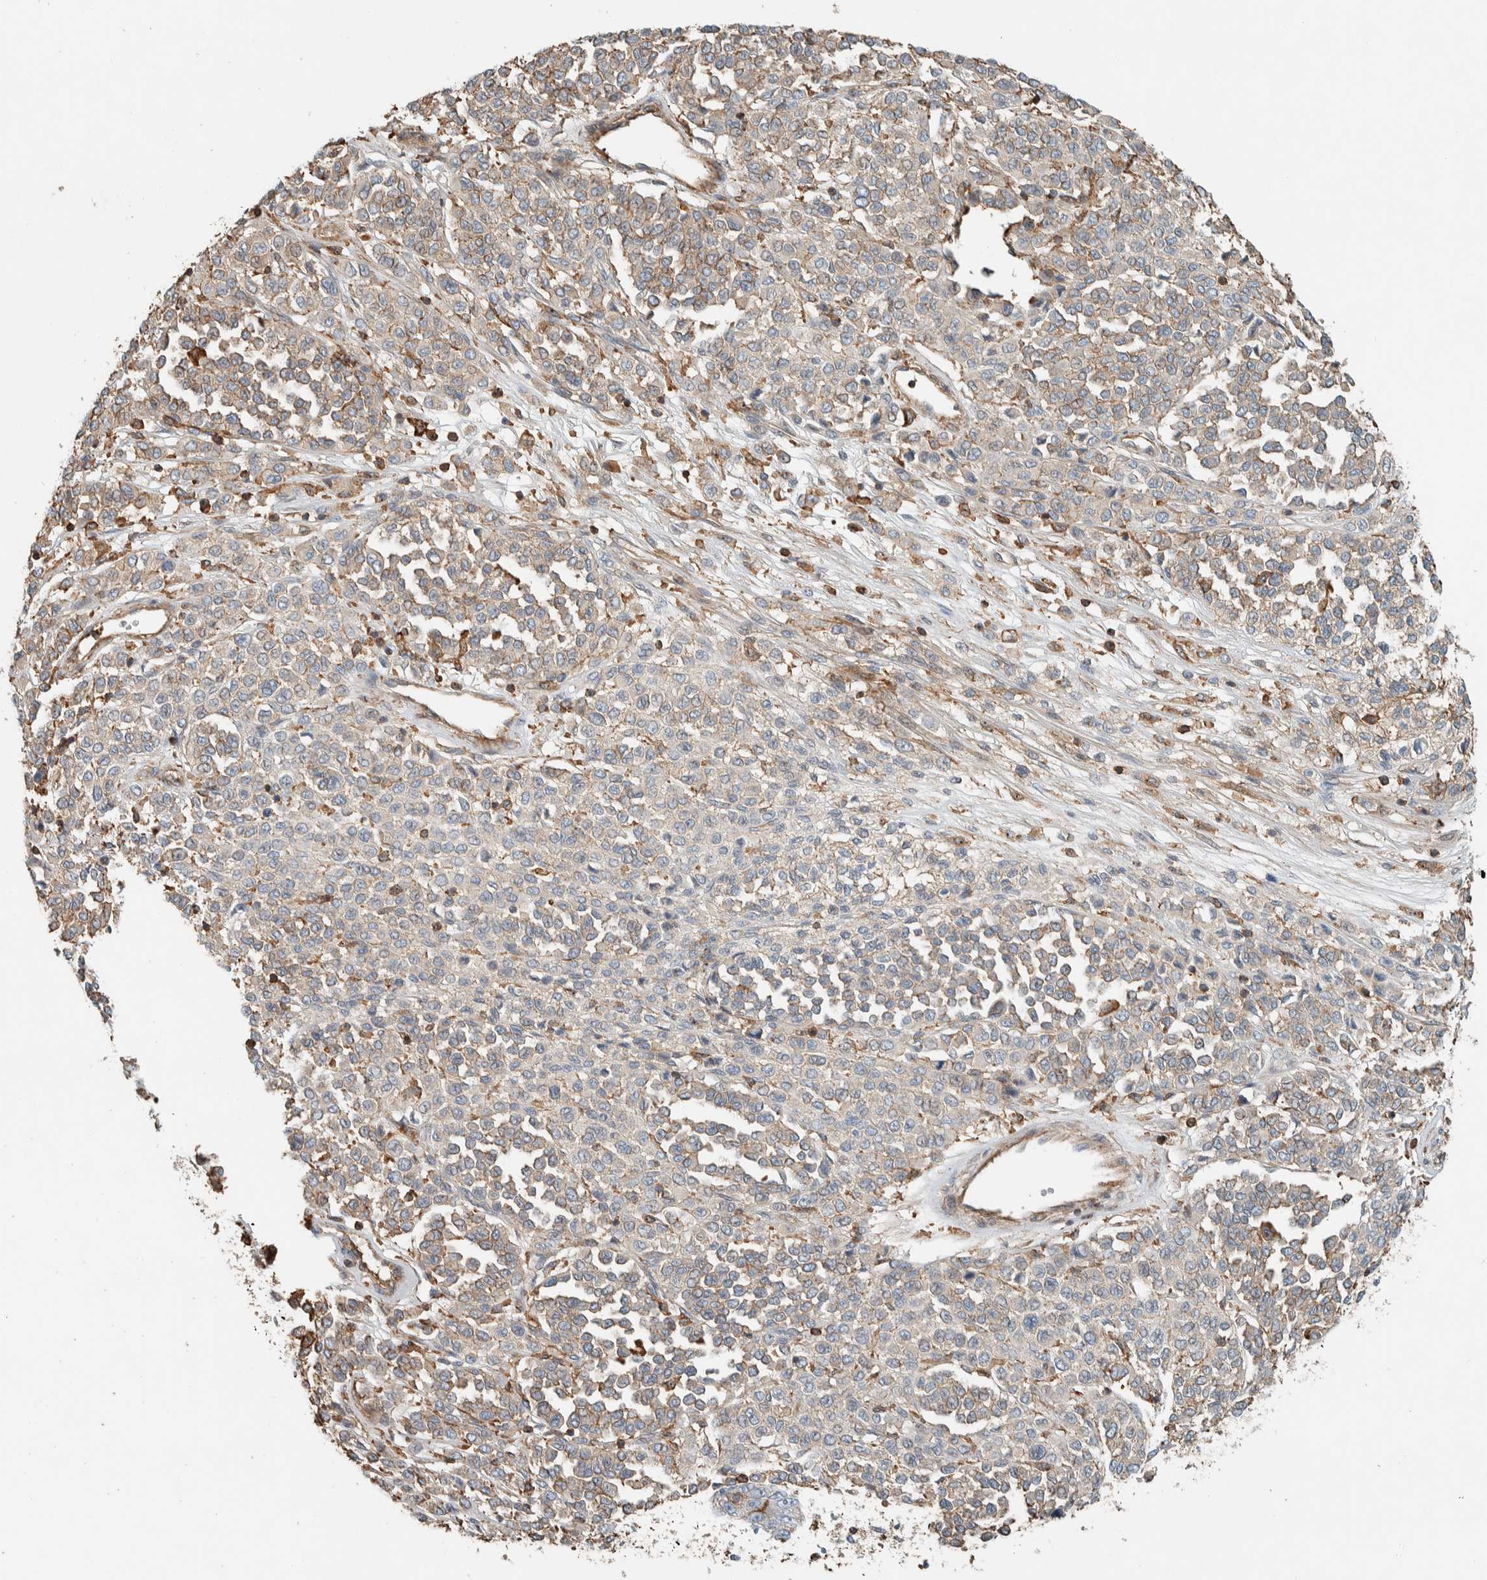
{"staining": {"intensity": "negative", "quantity": "none", "location": "none"}, "tissue": "melanoma", "cell_type": "Tumor cells", "image_type": "cancer", "snomed": [{"axis": "morphology", "description": "Malignant melanoma, Metastatic site"}, {"axis": "topography", "description": "Pancreas"}], "caption": "Immunohistochemistry photomicrograph of neoplastic tissue: human malignant melanoma (metastatic site) stained with DAB (3,3'-diaminobenzidine) shows no significant protein expression in tumor cells.", "gene": "CTBP2", "patient": {"sex": "female", "age": 30}}